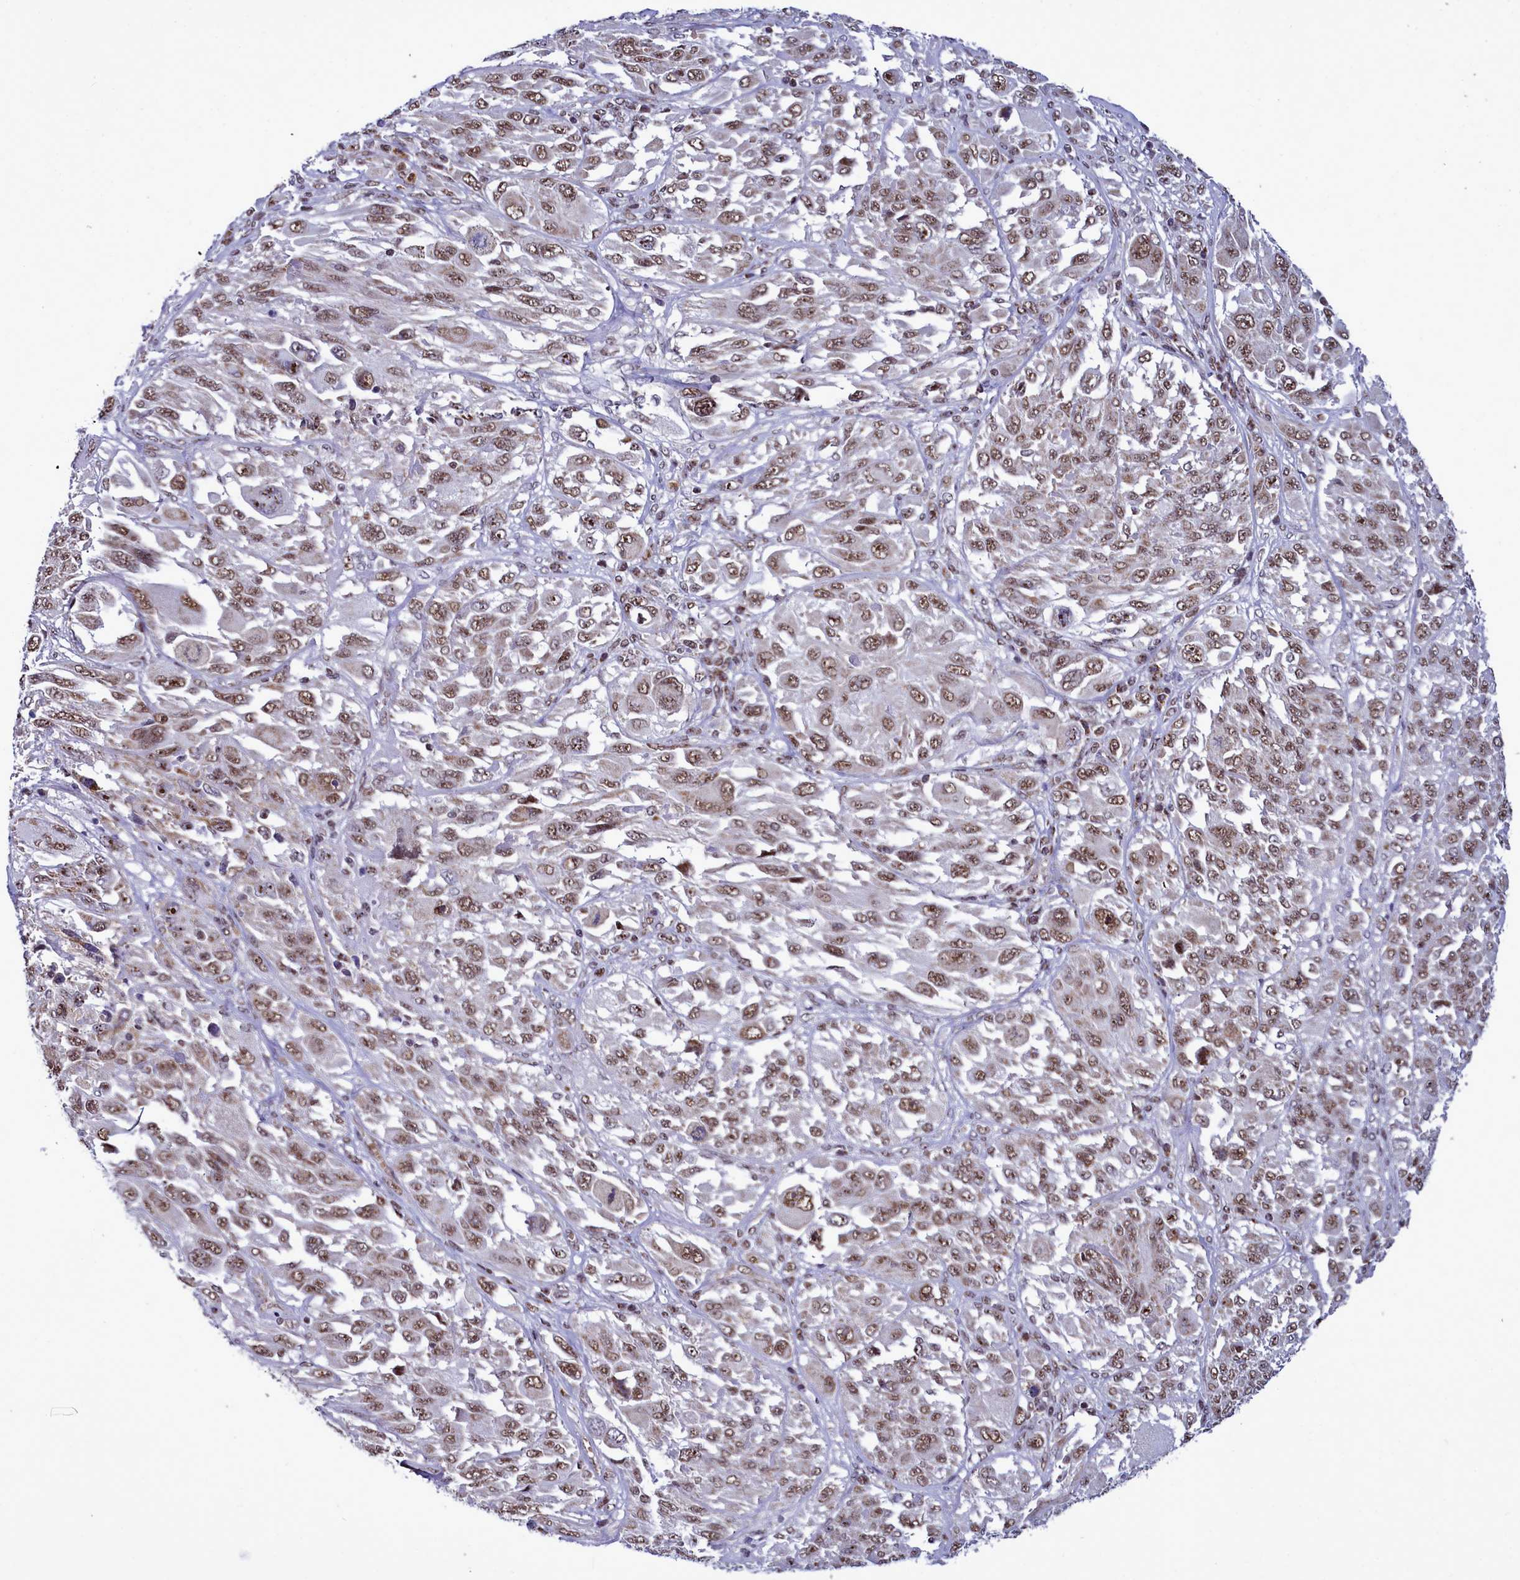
{"staining": {"intensity": "moderate", "quantity": ">75%", "location": "nuclear"}, "tissue": "melanoma", "cell_type": "Tumor cells", "image_type": "cancer", "snomed": [{"axis": "morphology", "description": "Malignant melanoma, NOS"}, {"axis": "topography", "description": "Skin"}], "caption": "This micrograph demonstrates melanoma stained with immunohistochemistry (IHC) to label a protein in brown. The nuclear of tumor cells show moderate positivity for the protein. Nuclei are counter-stained blue.", "gene": "POM121L2", "patient": {"sex": "female", "age": 91}}